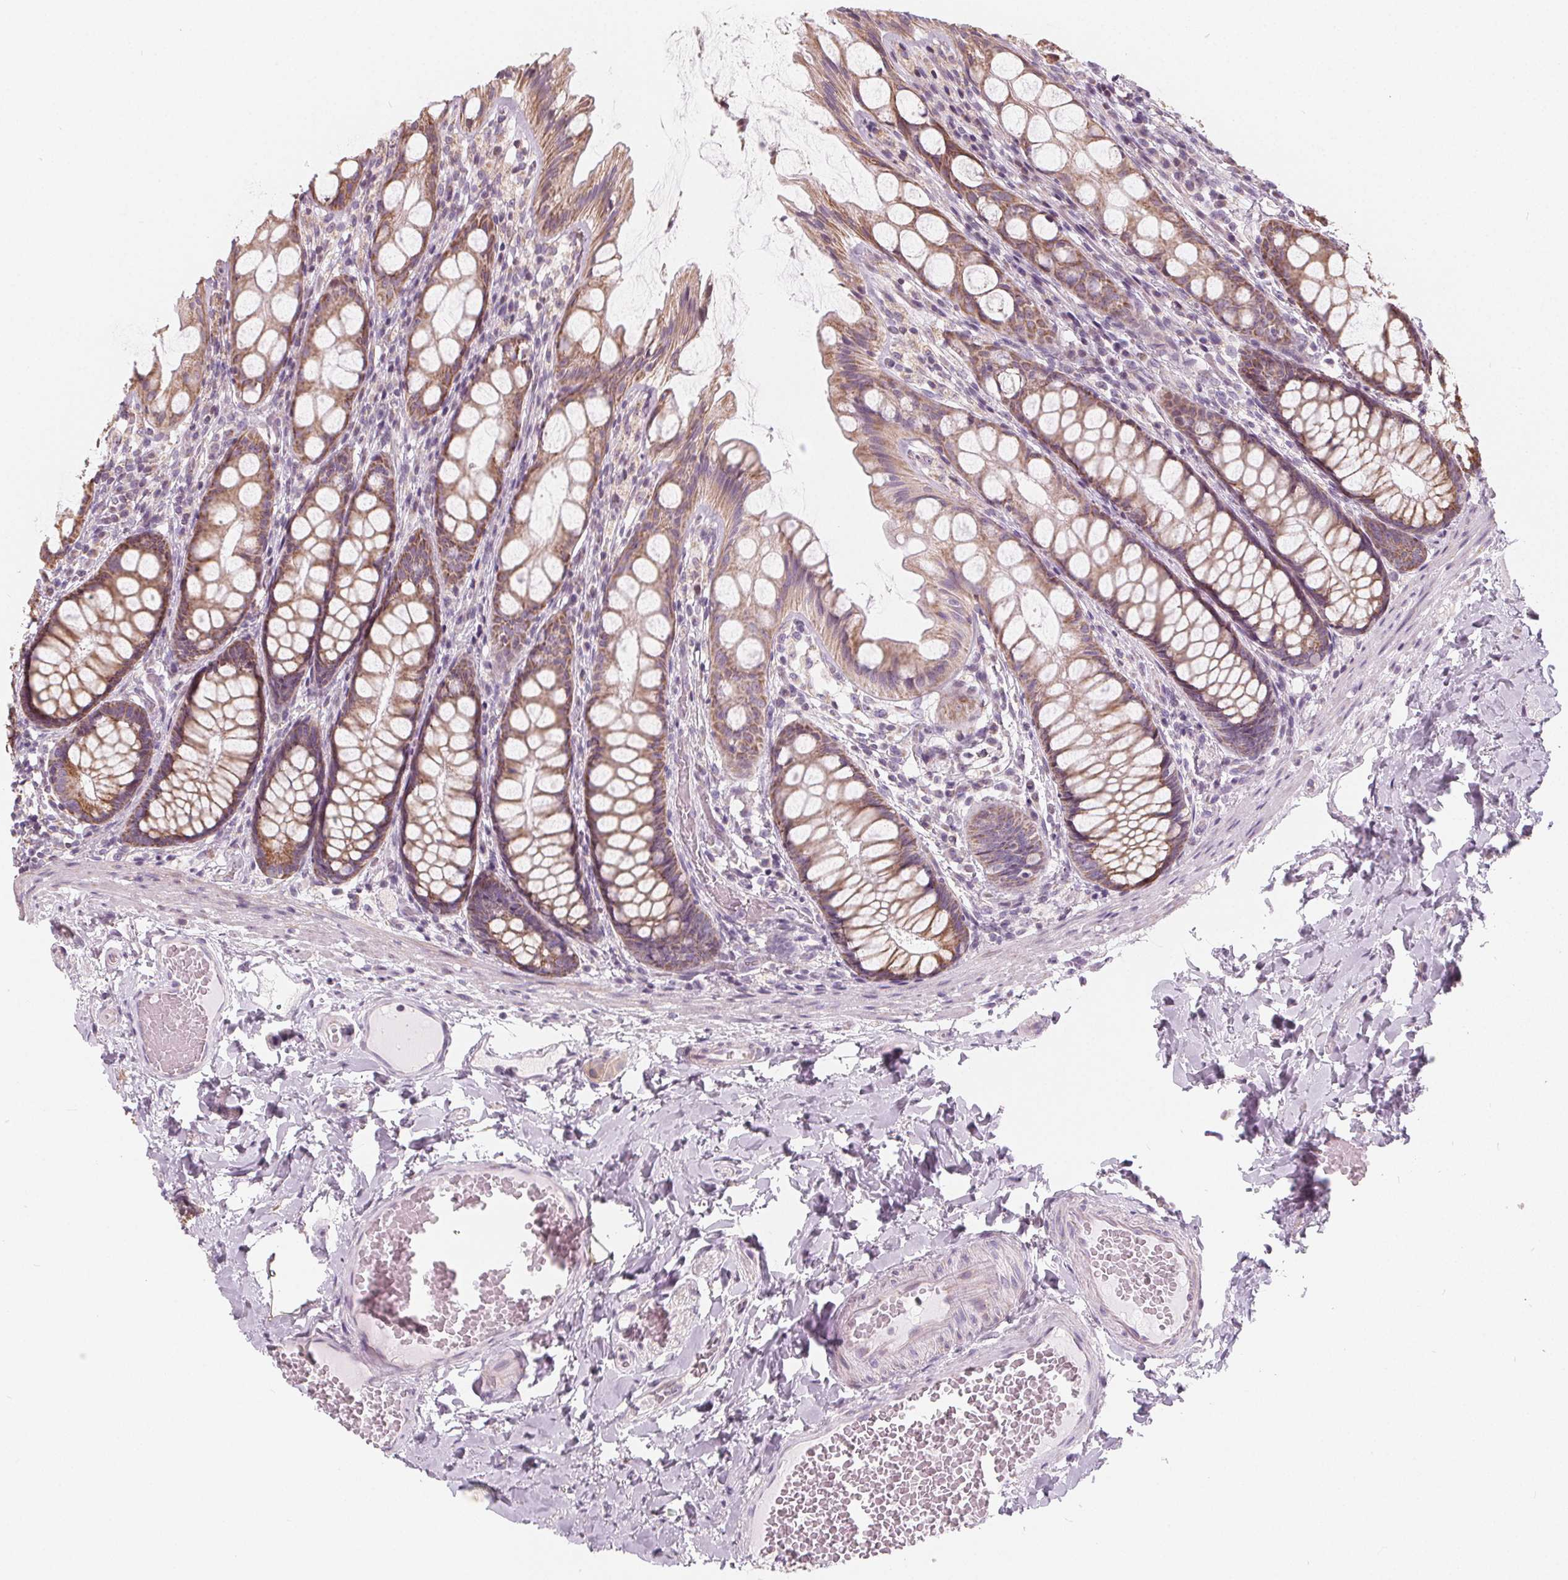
{"staining": {"intensity": "negative", "quantity": "none", "location": "none"}, "tissue": "colon", "cell_type": "Endothelial cells", "image_type": "normal", "snomed": [{"axis": "morphology", "description": "Normal tissue, NOS"}, {"axis": "topography", "description": "Colon"}], "caption": "Immunohistochemistry image of benign colon: human colon stained with DAB (3,3'-diaminobenzidine) displays no significant protein staining in endothelial cells. Brightfield microscopy of immunohistochemistry stained with DAB (3,3'-diaminobenzidine) (brown) and hematoxylin (blue), captured at high magnification.", "gene": "NUP210L", "patient": {"sex": "male", "age": 47}}